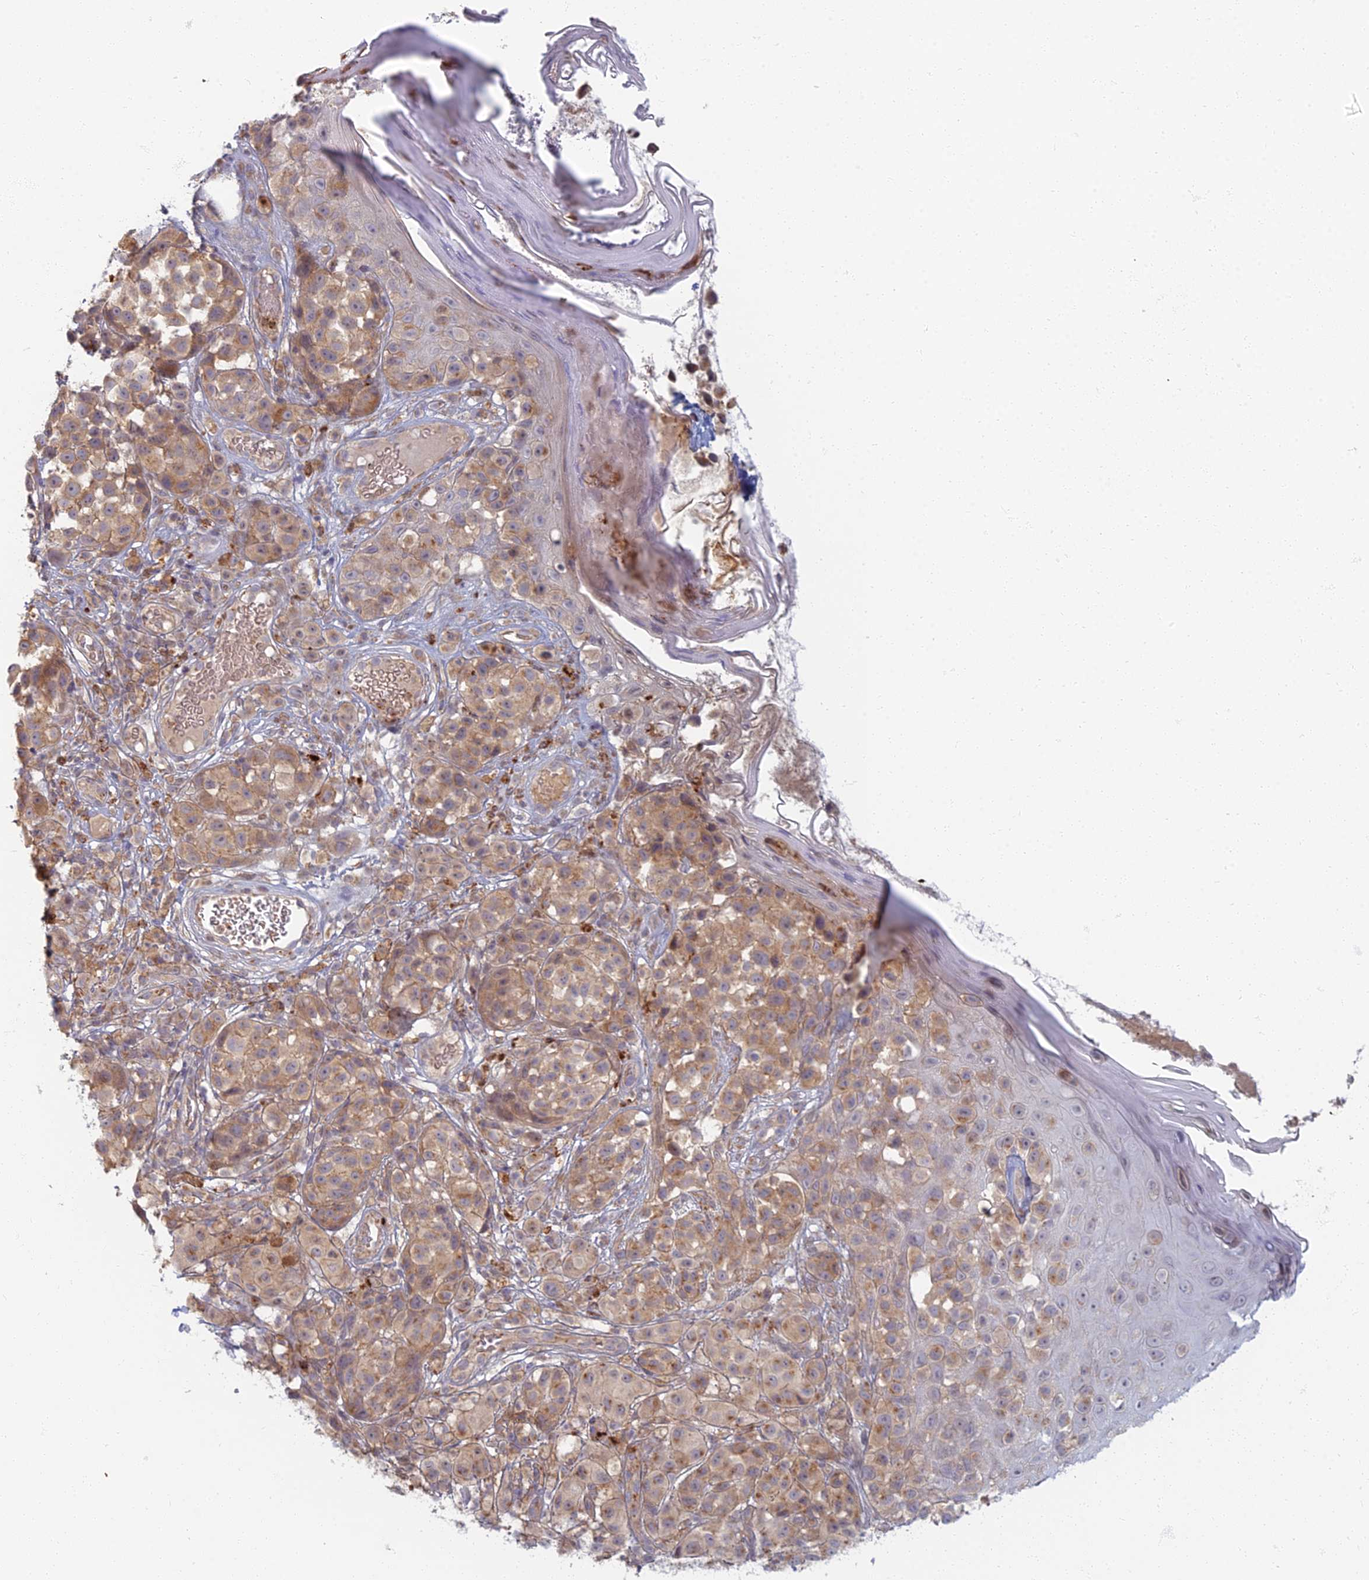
{"staining": {"intensity": "moderate", "quantity": ">75%", "location": "cytoplasmic/membranous"}, "tissue": "melanoma", "cell_type": "Tumor cells", "image_type": "cancer", "snomed": [{"axis": "morphology", "description": "Malignant melanoma, NOS"}, {"axis": "topography", "description": "Skin"}], "caption": "Human melanoma stained with a brown dye exhibits moderate cytoplasmic/membranous positive positivity in about >75% of tumor cells.", "gene": "PROX2", "patient": {"sex": "male", "age": 38}}